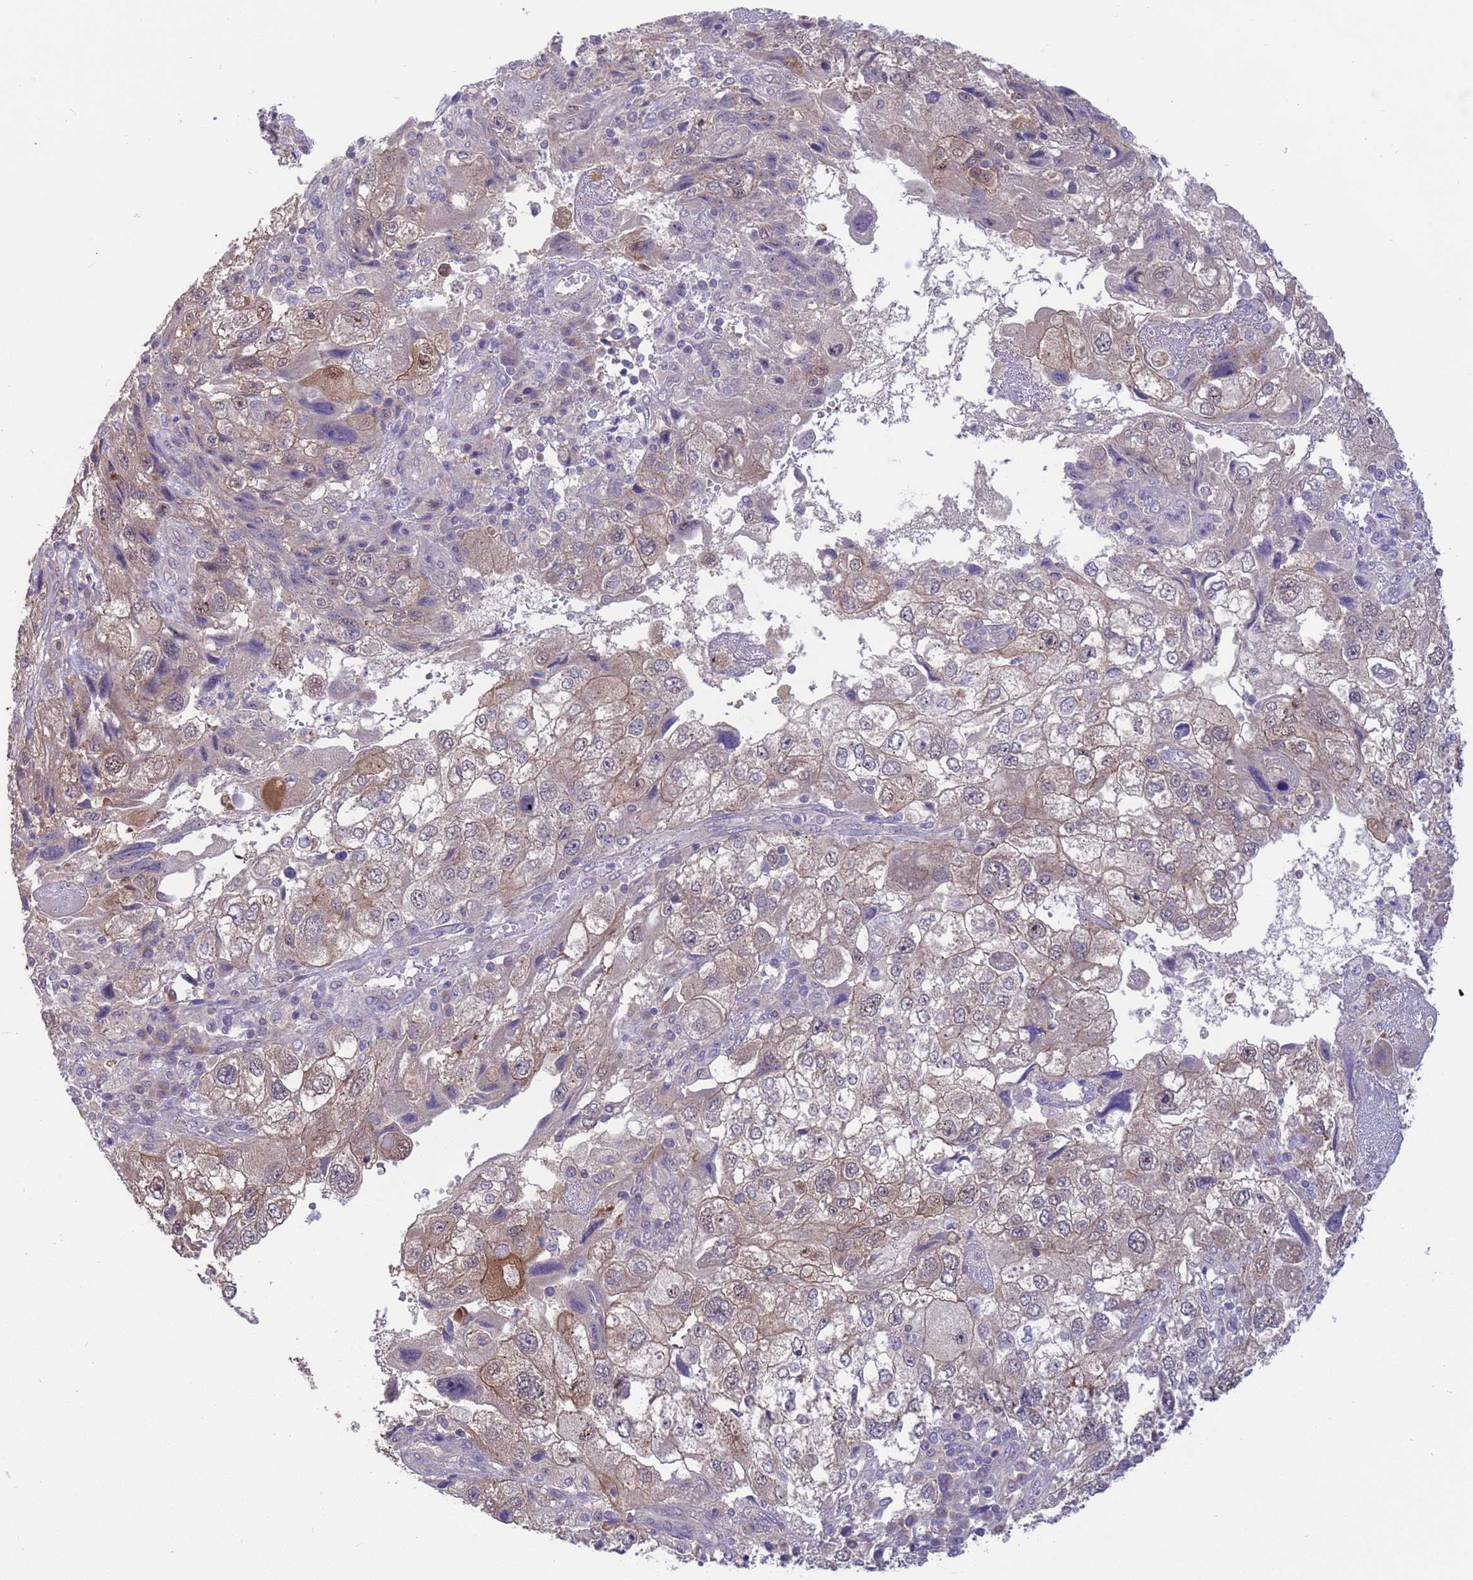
{"staining": {"intensity": "weak", "quantity": "<25%", "location": "cytoplasmic/membranous,nuclear"}, "tissue": "endometrial cancer", "cell_type": "Tumor cells", "image_type": "cancer", "snomed": [{"axis": "morphology", "description": "Adenocarcinoma, NOS"}, {"axis": "topography", "description": "Endometrium"}], "caption": "DAB immunohistochemical staining of endometrial adenocarcinoma shows no significant staining in tumor cells.", "gene": "GJA10", "patient": {"sex": "female", "age": 49}}